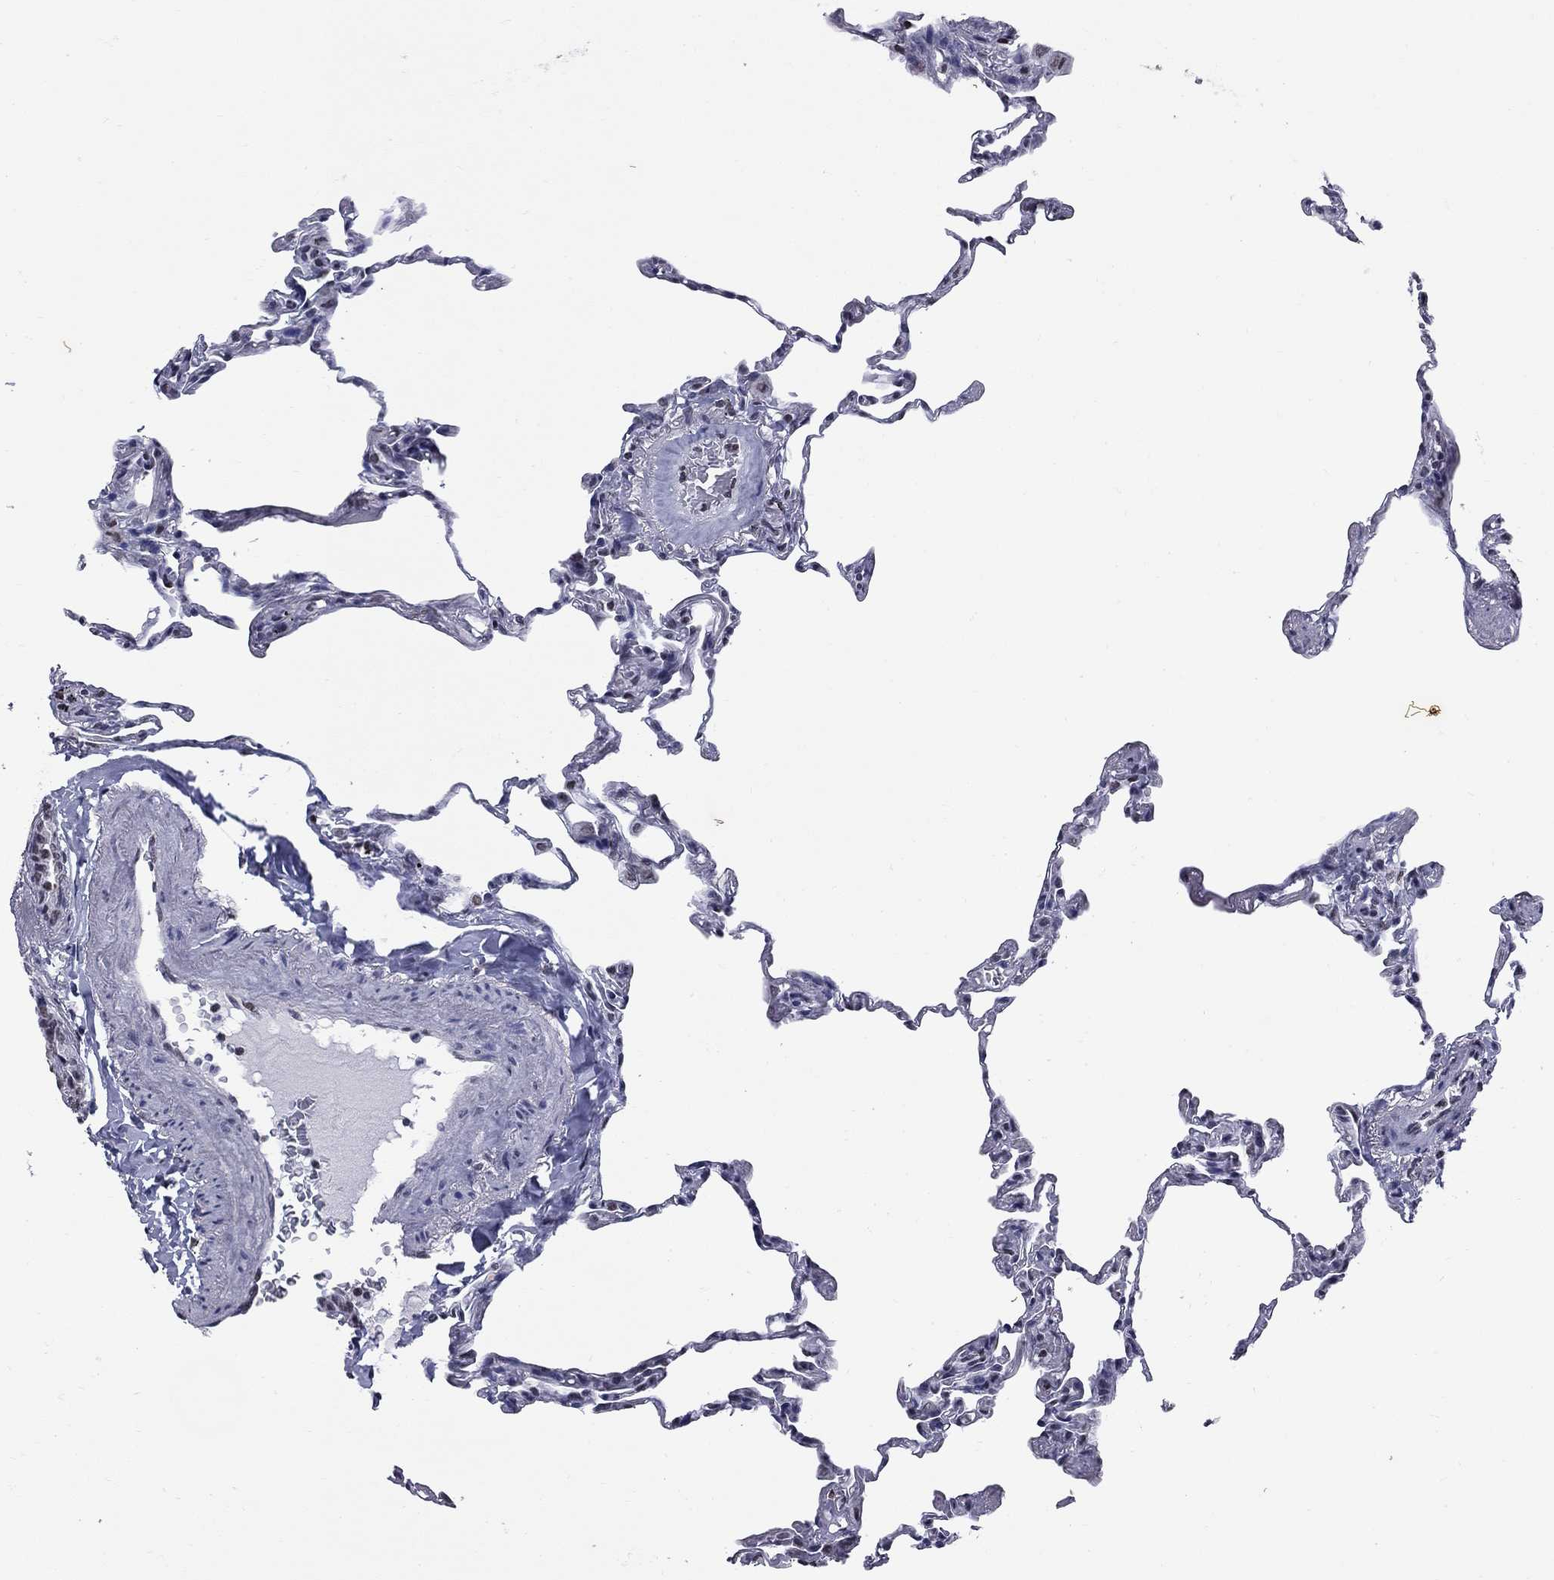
{"staining": {"intensity": "negative", "quantity": "none", "location": "none"}, "tissue": "lung", "cell_type": "Alveolar cells", "image_type": "normal", "snomed": [{"axis": "morphology", "description": "Normal tissue, NOS"}, {"axis": "topography", "description": "Lung"}], "caption": "The immunohistochemistry (IHC) photomicrograph has no significant positivity in alveolar cells of lung.", "gene": "ZNF154", "patient": {"sex": "female", "age": 57}}